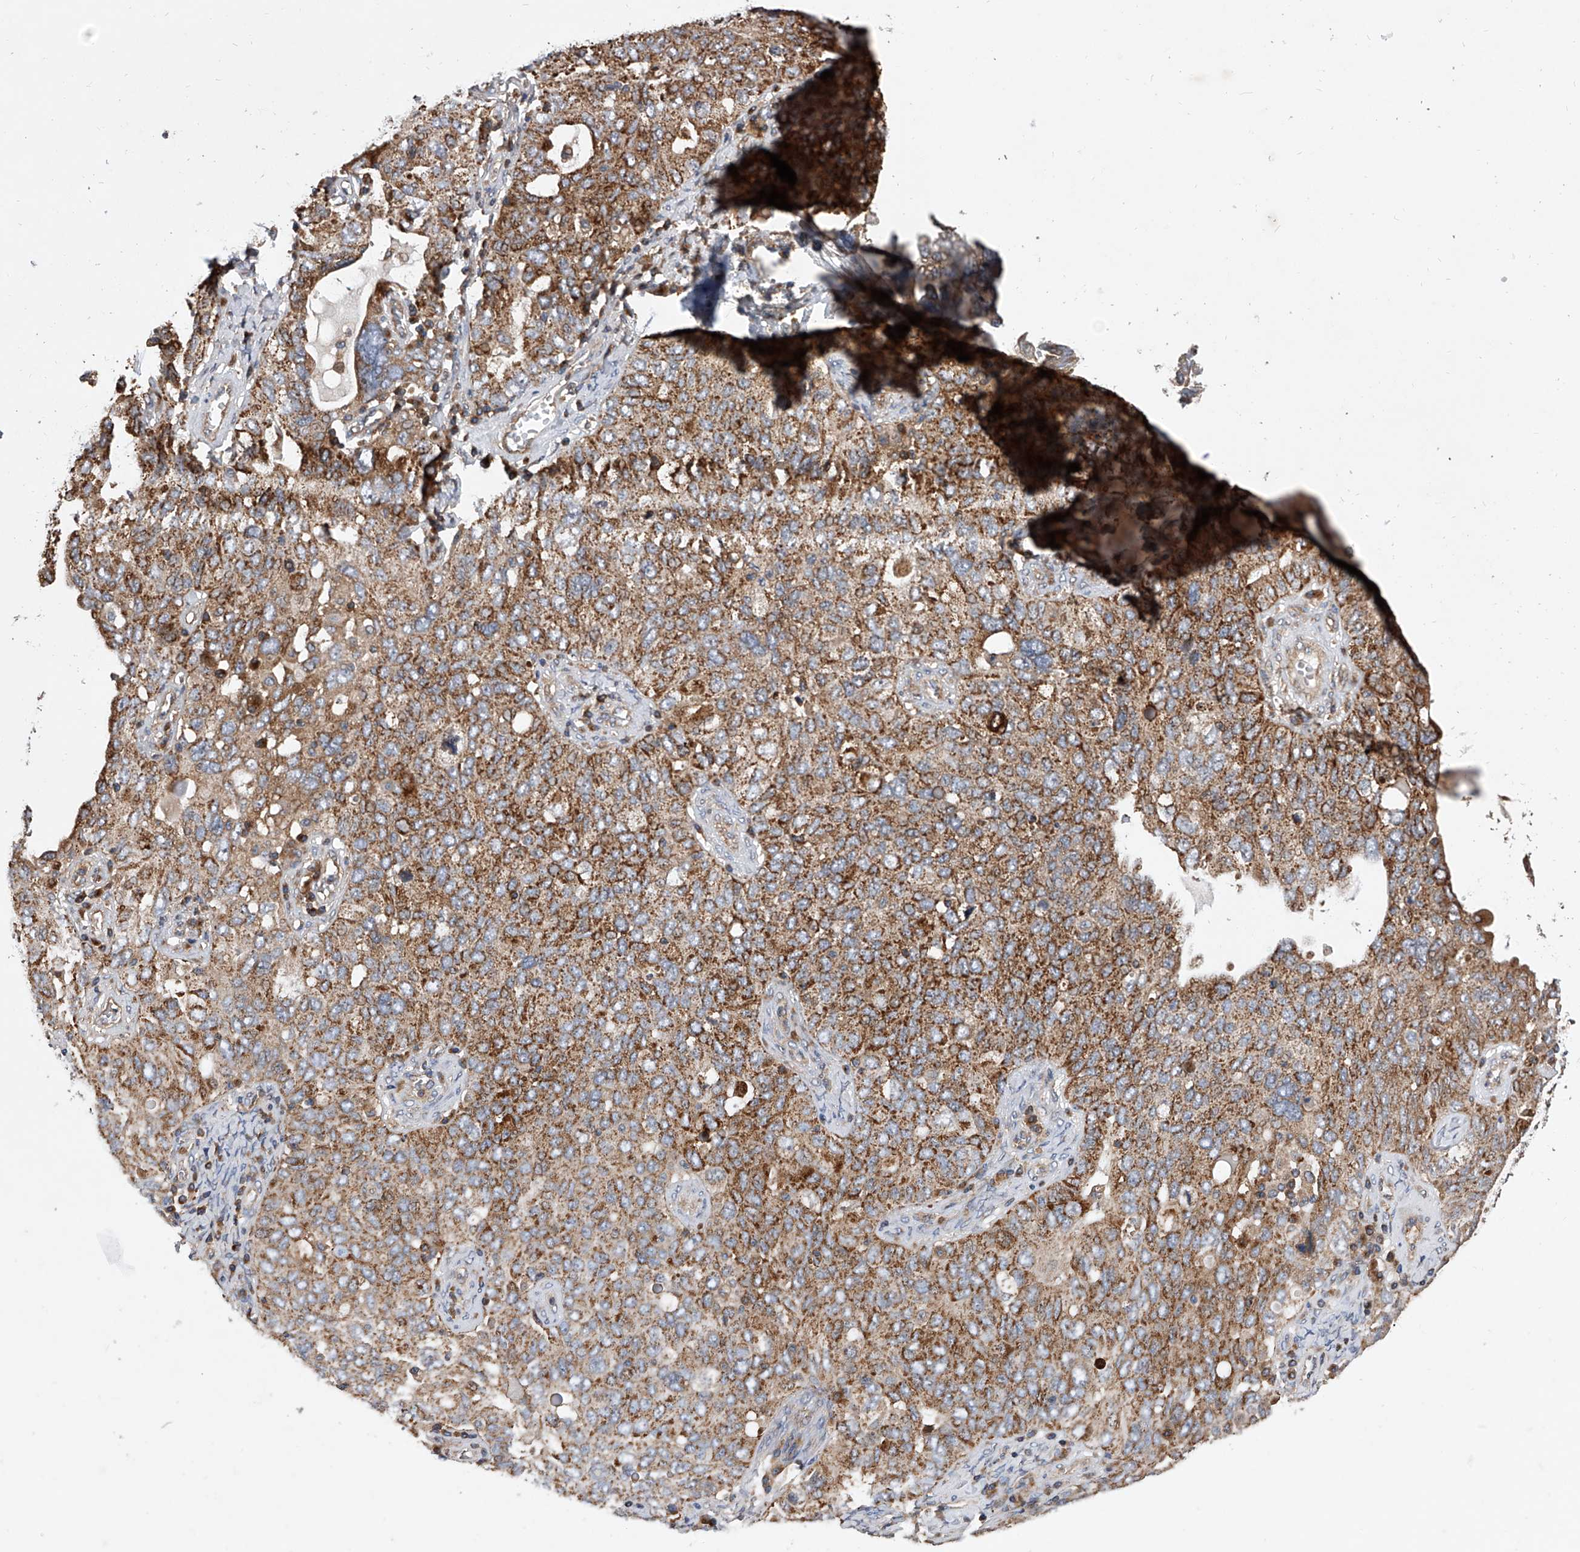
{"staining": {"intensity": "moderate", "quantity": ">75%", "location": "cytoplasmic/membranous"}, "tissue": "ovarian cancer", "cell_type": "Tumor cells", "image_type": "cancer", "snomed": [{"axis": "morphology", "description": "Carcinoma, endometroid"}, {"axis": "topography", "description": "Ovary"}], "caption": "A histopathology image of human endometroid carcinoma (ovarian) stained for a protein shows moderate cytoplasmic/membranous brown staining in tumor cells.", "gene": "CFAP410", "patient": {"sex": "female", "age": 62}}